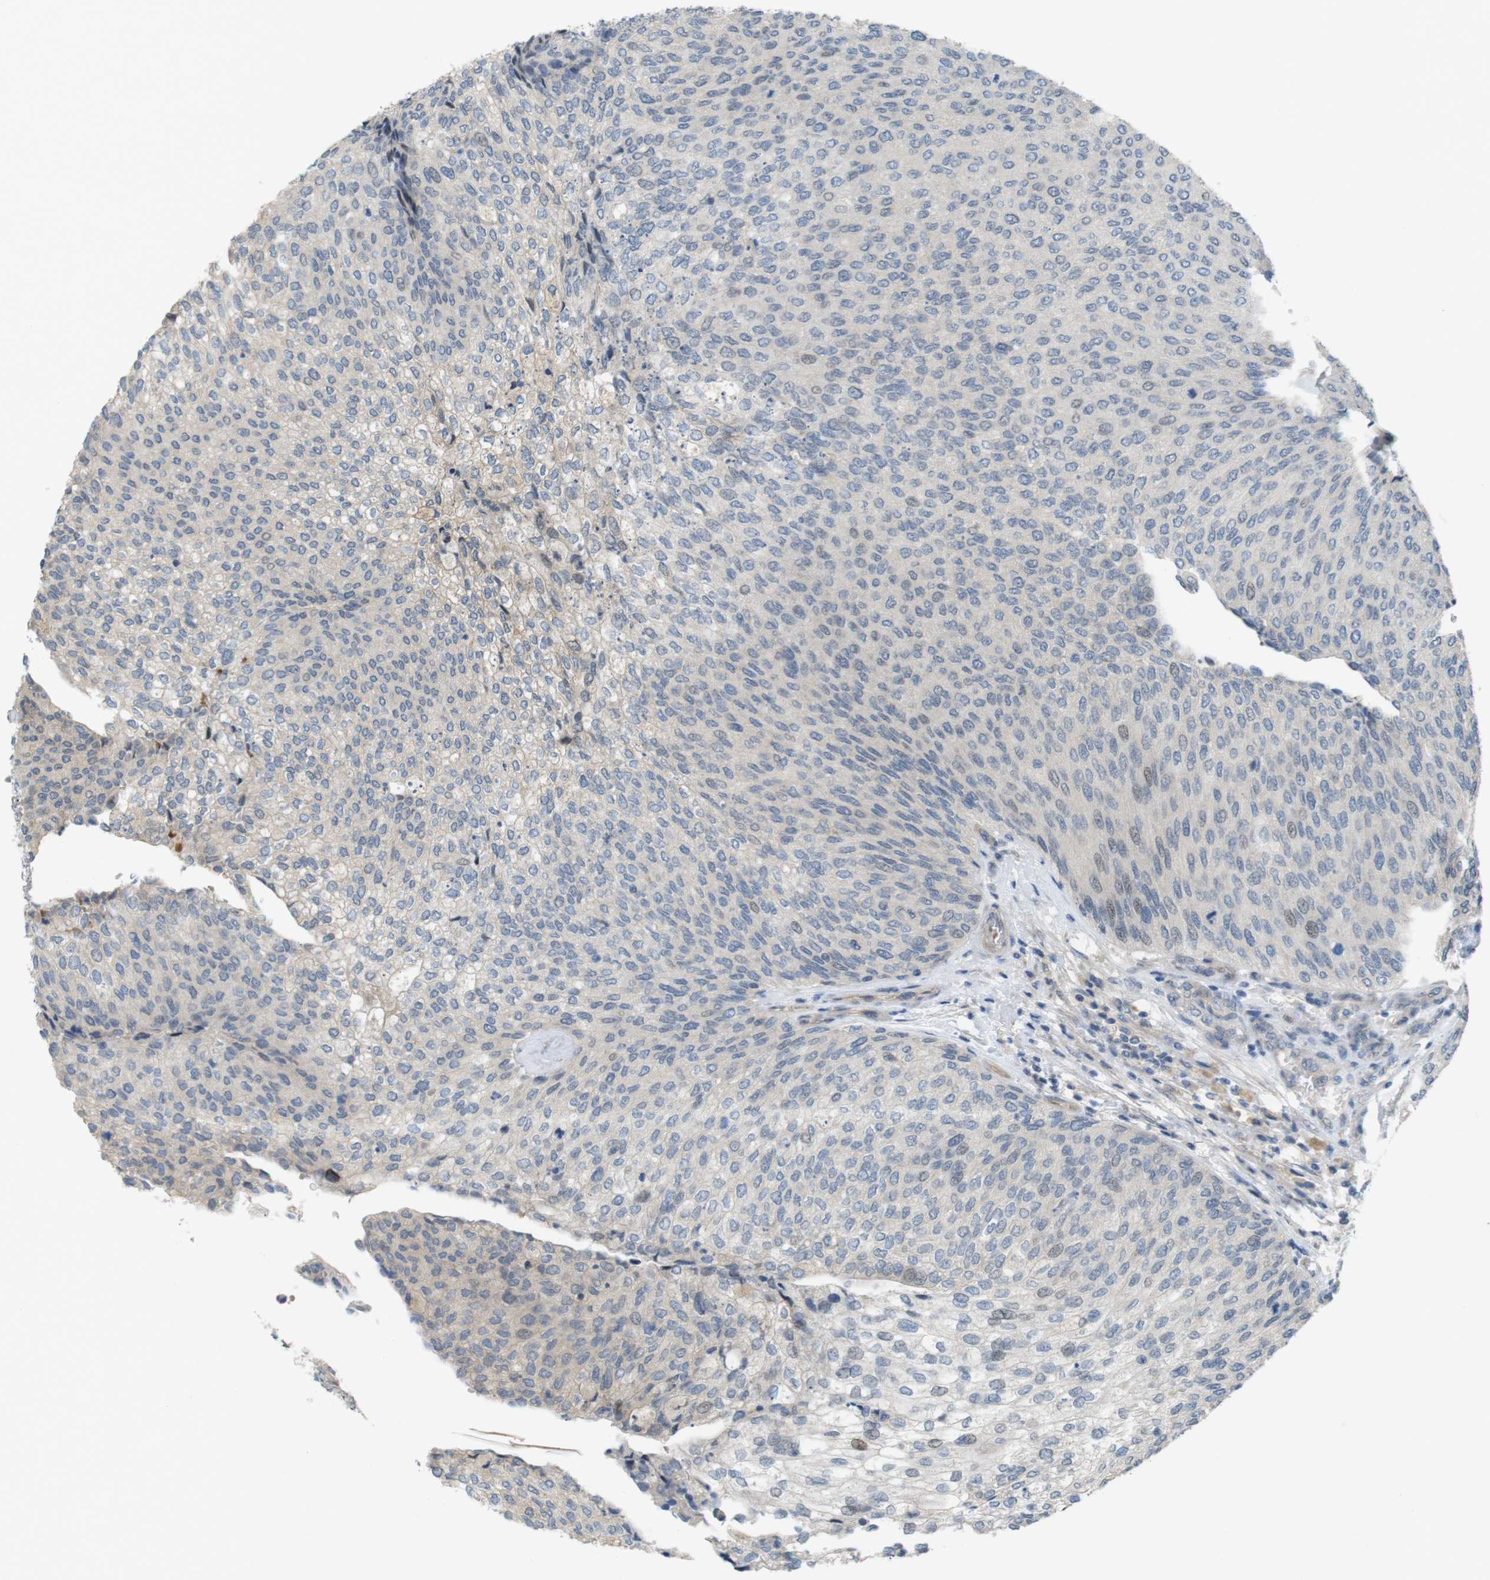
{"staining": {"intensity": "negative", "quantity": "none", "location": "none"}, "tissue": "urothelial cancer", "cell_type": "Tumor cells", "image_type": "cancer", "snomed": [{"axis": "morphology", "description": "Urothelial carcinoma, Low grade"}, {"axis": "topography", "description": "Urinary bladder"}], "caption": "Immunohistochemistry photomicrograph of neoplastic tissue: urothelial cancer stained with DAB displays no significant protein positivity in tumor cells.", "gene": "ABHD15", "patient": {"sex": "female", "age": 79}}